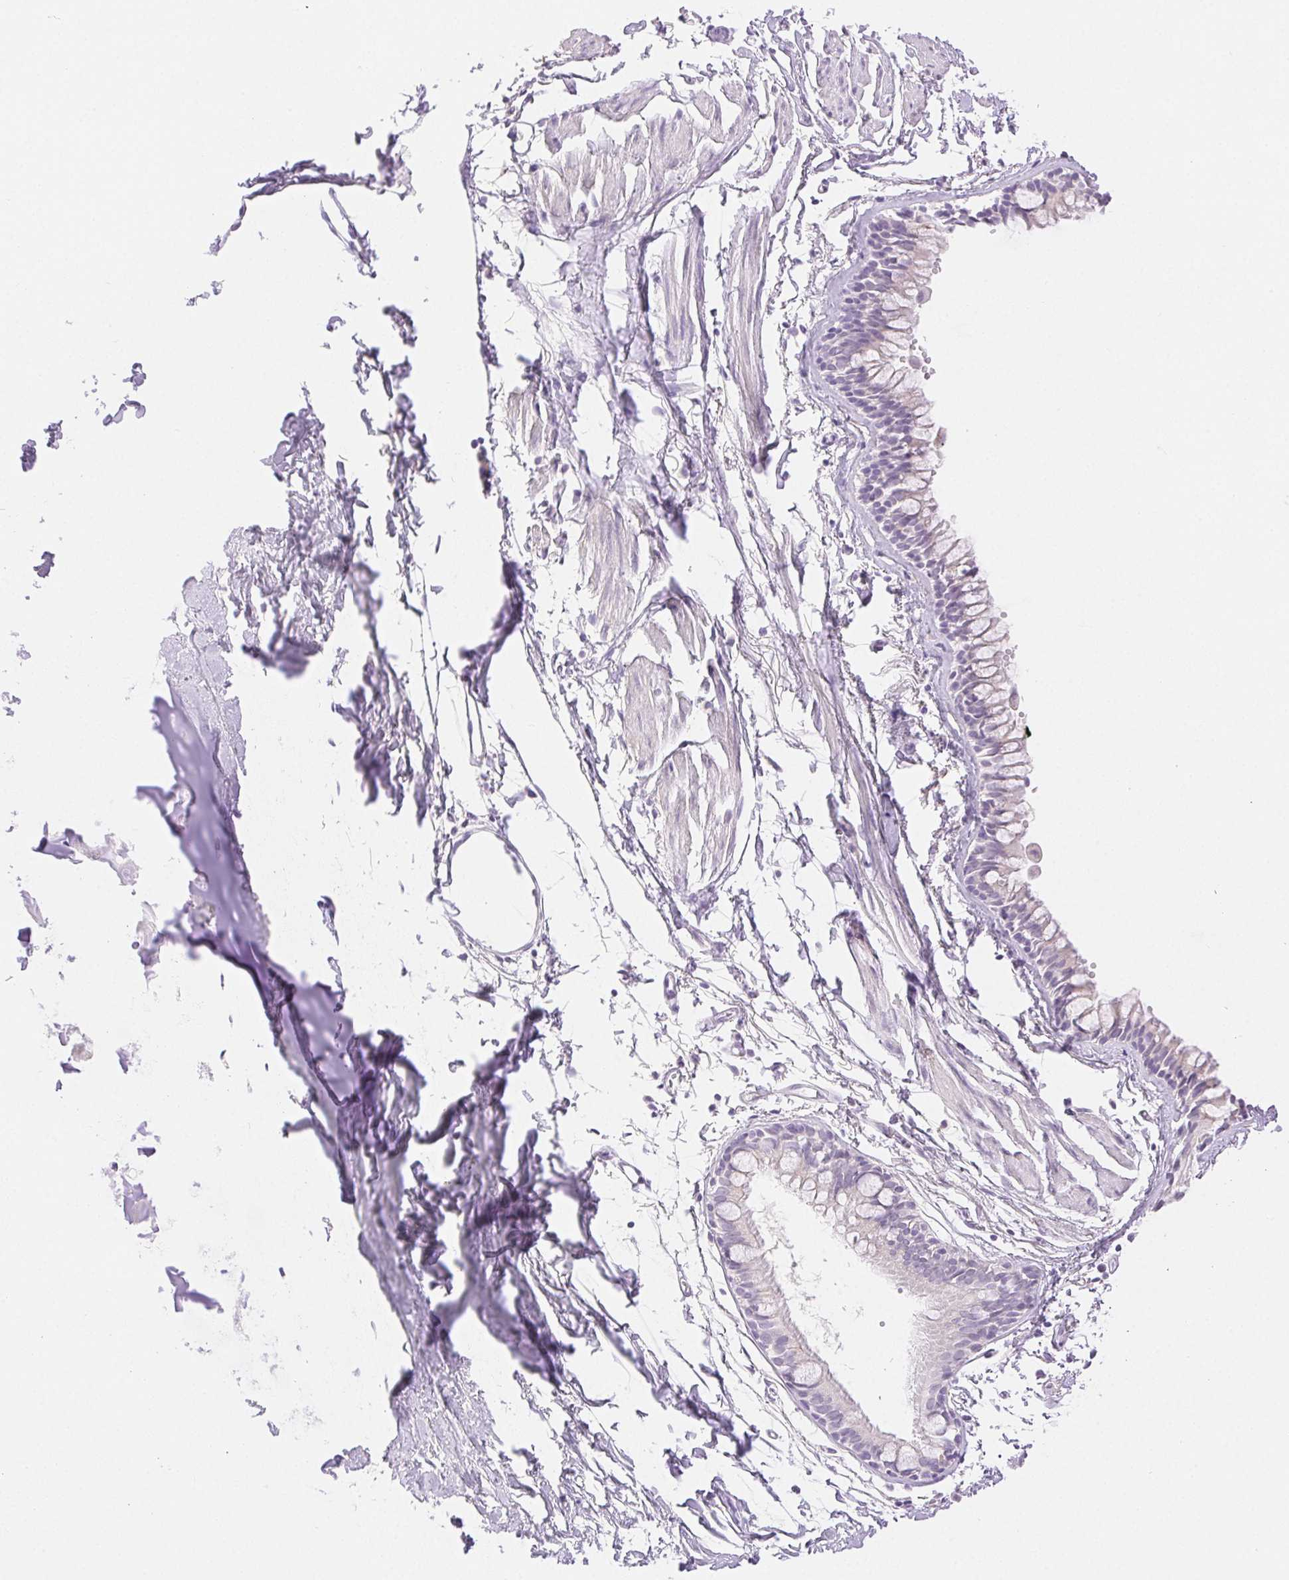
{"staining": {"intensity": "negative", "quantity": "none", "location": "none"}, "tissue": "bronchus", "cell_type": "Respiratory epithelial cells", "image_type": "normal", "snomed": [{"axis": "morphology", "description": "Normal tissue, NOS"}, {"axis": "topography", "description": "Cartilage tissue"}, {"axis": "topography", "description": "Bronchus"}], "caption": "Immunohistochemistry (IHC) photomicrograph of normal bronchus stained for a protein (brown), which demonstrates no expression in respiratory epithelial cells. (DAB (3,3'-diaminobenzidine) IHC with hematoxylin counter stain).", "gene": "SPACA4", "patient": {"sex": "female", "age": 59}}